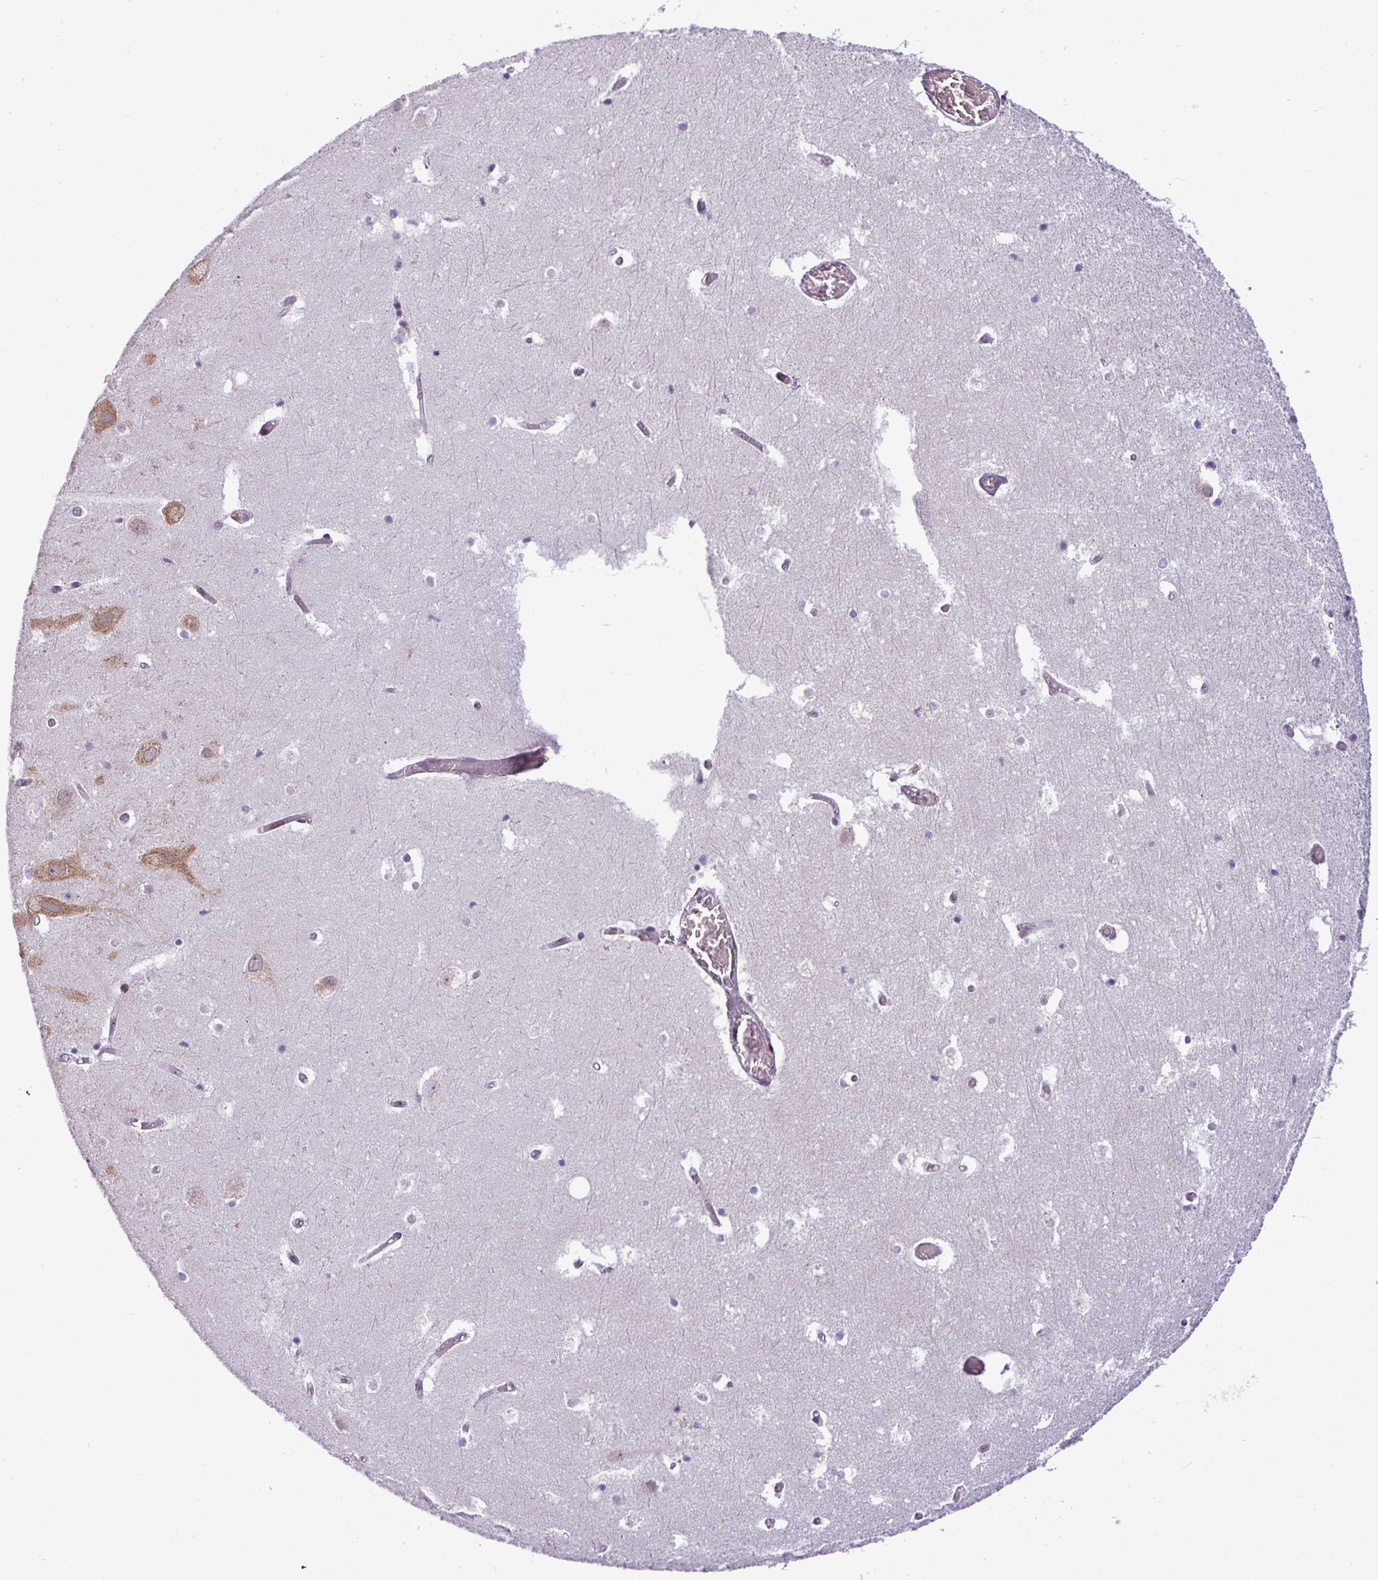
{"staining": {"intensity": "negative", "quantity": "none", "location": "none"}, "tissue": "hippocampus", "cell_type": "Glial cells", "image_type": "normal", "snomed": [{"axis": "morphology", "description": "Normal tissue, NOS"}, {"axis": "topography", "description": "Hippocampus"}], "caption": "Hippocampus was stained to show a protein in brown. There is no significant expression in glial cells. (Brightfield microscopy of DAB (3,3'-diaminobenzidine) immunohistochemistry at high magnification).", "gene": "SLC66A2", "patient": {"sex": "female", "age": 52}}